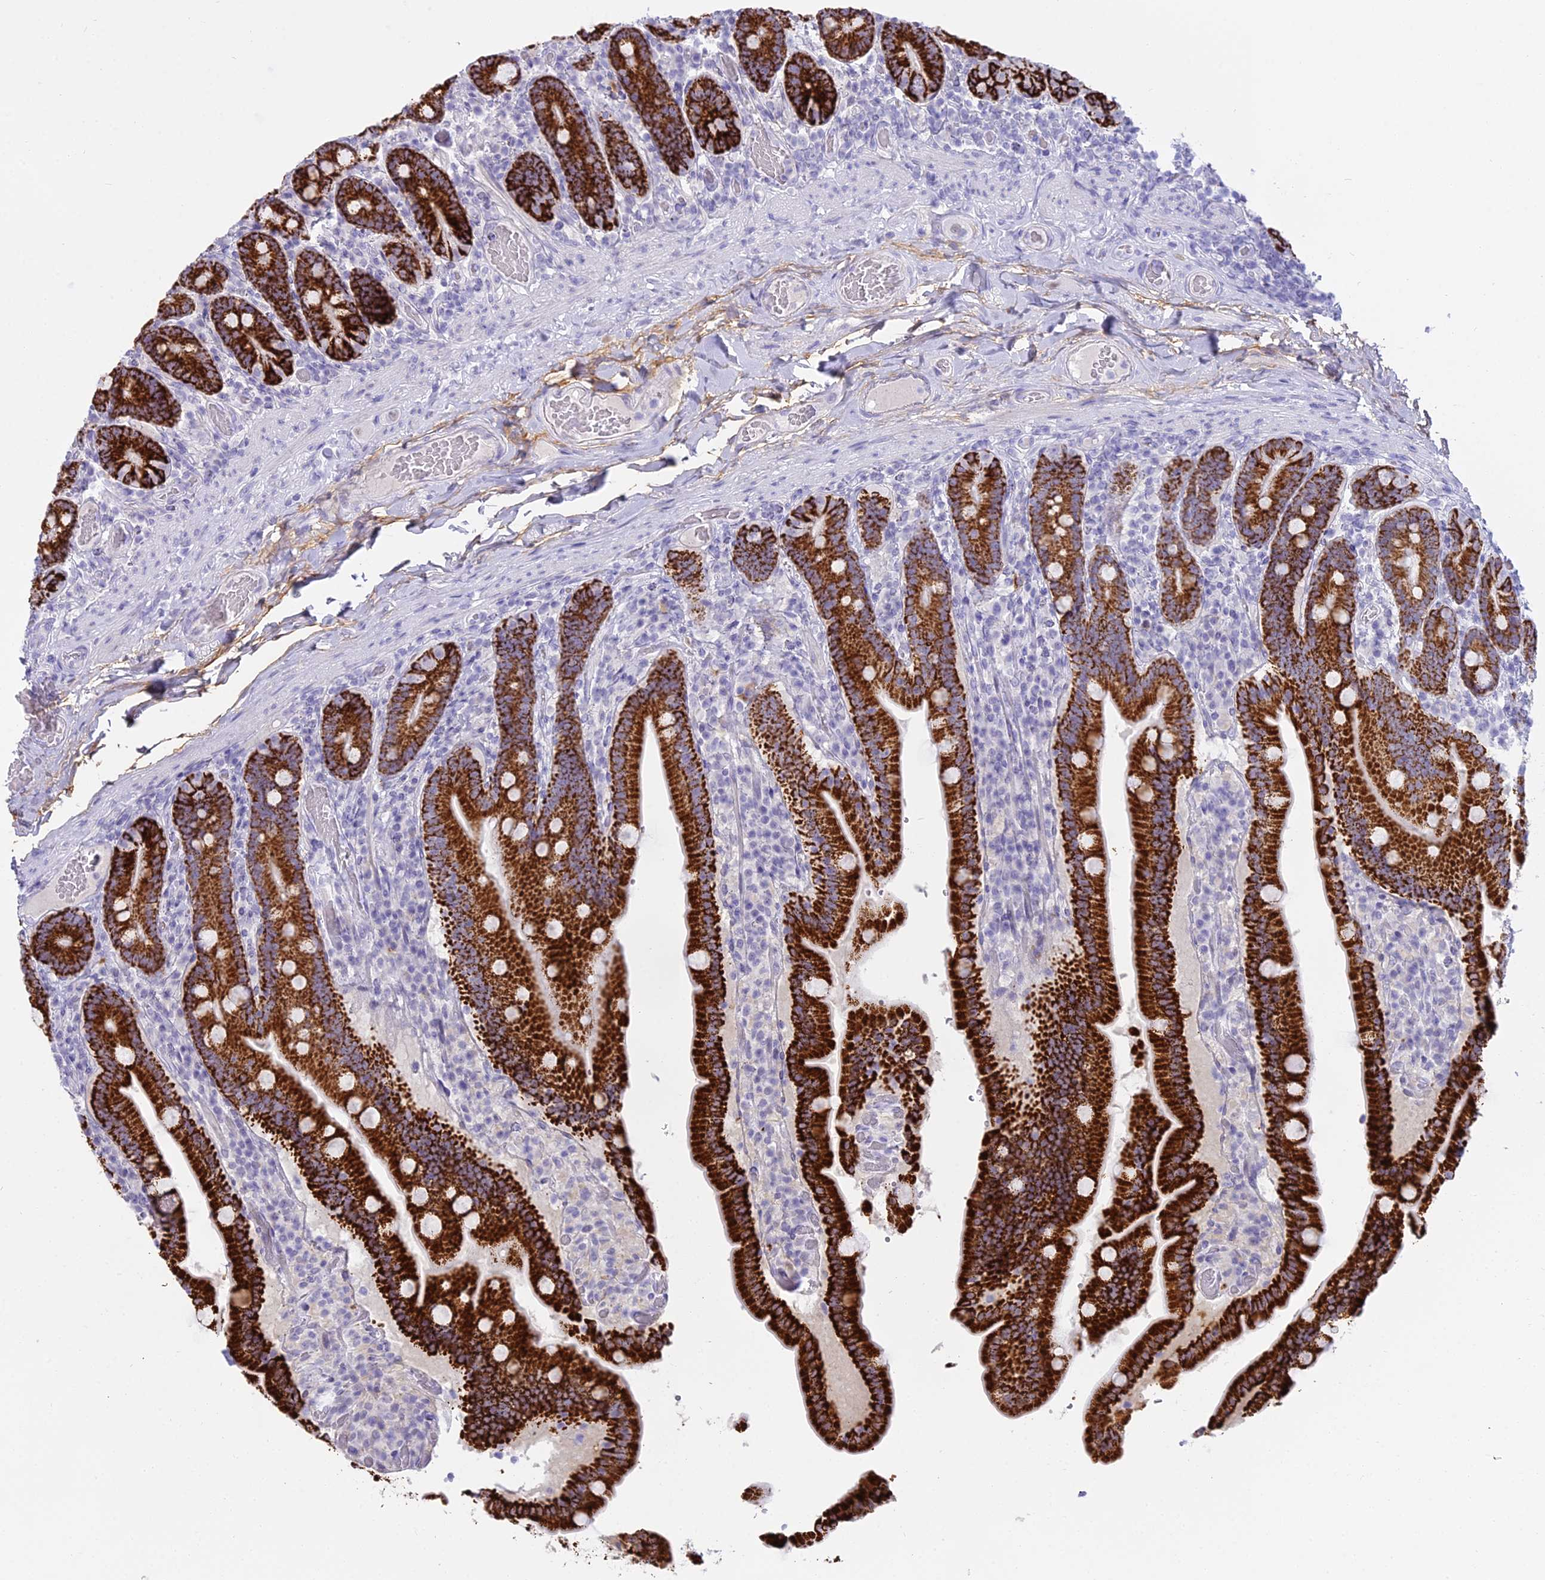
{"staining": {"intensity": "strong", "quantity": ">75%", "location": "cytoplasmic/membranous"}, "tissue": "duodenum", "cell_type": "Glandular cells", "image_type": "normal", "snomed": [{"axis": "morphology", "description": "Normal tissue, NOS"}, {"axis": "topography", "description": "Duodenum"}], "caption": "Immunohistochemistry (IHC) staining of benign duodenum, which displays high levels of strong cytoplasmic/membranous positivity in about >75% of glandular cells indicating strong cytoplasmic/membranous protein positivity. The staining was performed using DAB (brown) for protein detection and nuclei were counterstained in hematoxylin (blue).", "gene": "OSTN", "patient": {"sex": "female", "age": 62}}